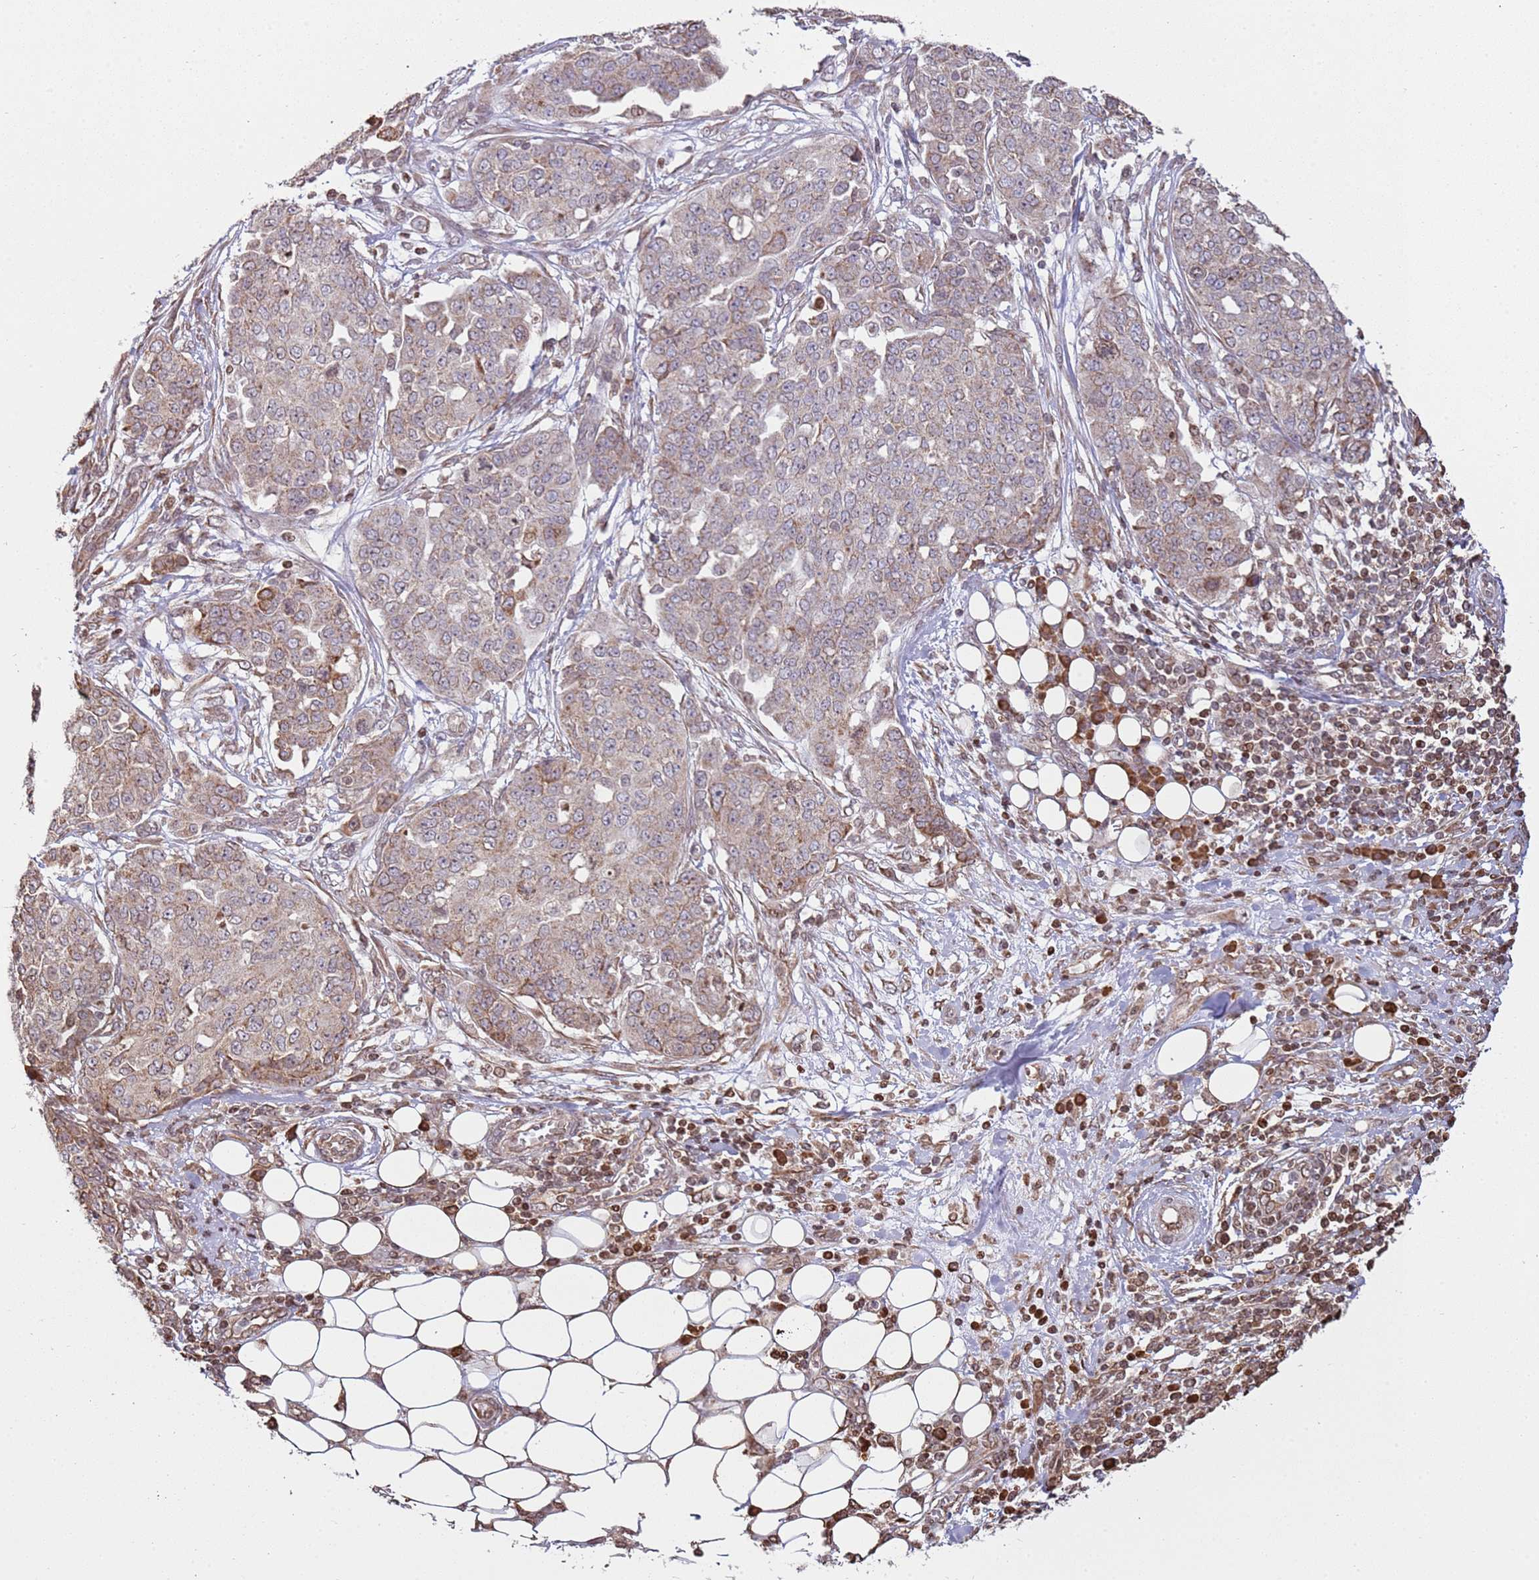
{"staining": {"intensity": "moderate", "quantity": "25%-75%", "location": "cytoplasmic/membranous"}, "tissue": "ovarian cancer", "cell_type": "Tumor cells", "image_type": "cancer", "snomed": [{"axis": "morphology", "description": "Cystadenocarcinoma, serous, NOS"}, {"axis": "topography", "description": "Soft tissue"}, {"axis": "topography", "description": "Ovary"}], "caption": "There is medium levels of moderate cytoplasmic/membranous expression in tumor cells of serous cystadenocarcinoma (ovarian), as demonstrated by immunohistochemical staining (brown color).", "gene": "SCAF1", "patient": {"sex": "female", "age": 57}}